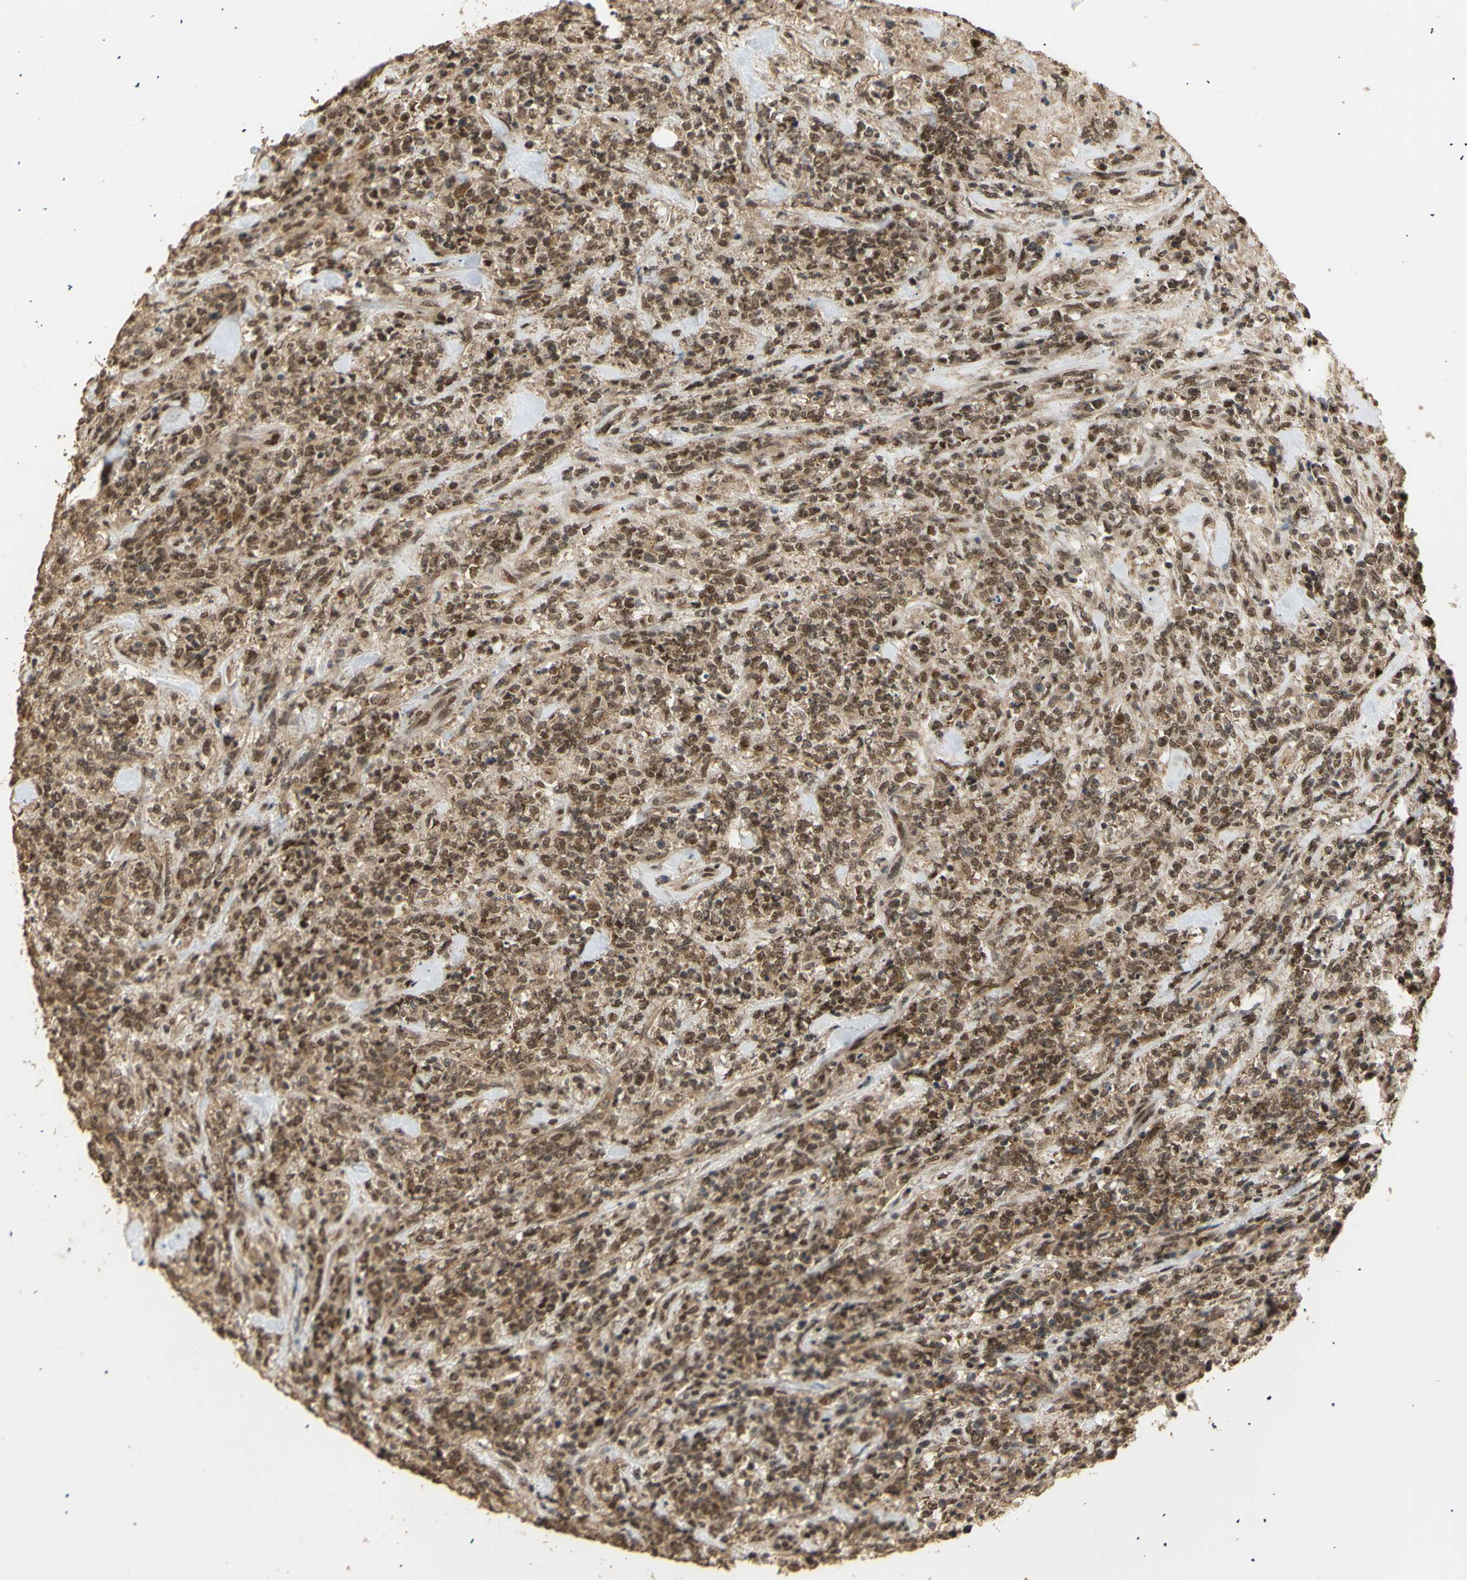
{"staining": {"intensity": "moderate", "quantity": ">75%", "location": "cytoplasmic/membranous,nuclear"}, "tissue": "lymphoma", "cell_type": "Tumor cells", "image_type": "cancer", "snomed": [{"axis": "morphology", "description": "Malignant lymphoma, non-Hodgkin's type, High grade"}, {"axis": "topography", "description": "Soft tissue"}], "caption": "A high-resolution image shows immunohistochemistry (IHC) staining of lymphoma, which reveals moderate cytoplasmic/membranous and nuclear staining in about >75% of tumor cells. (brown staining indicates protein expression, while blue staining denotes nuclei).", "gene": "GTF2E2", "patient": {"sex": "male", "age": 18}}